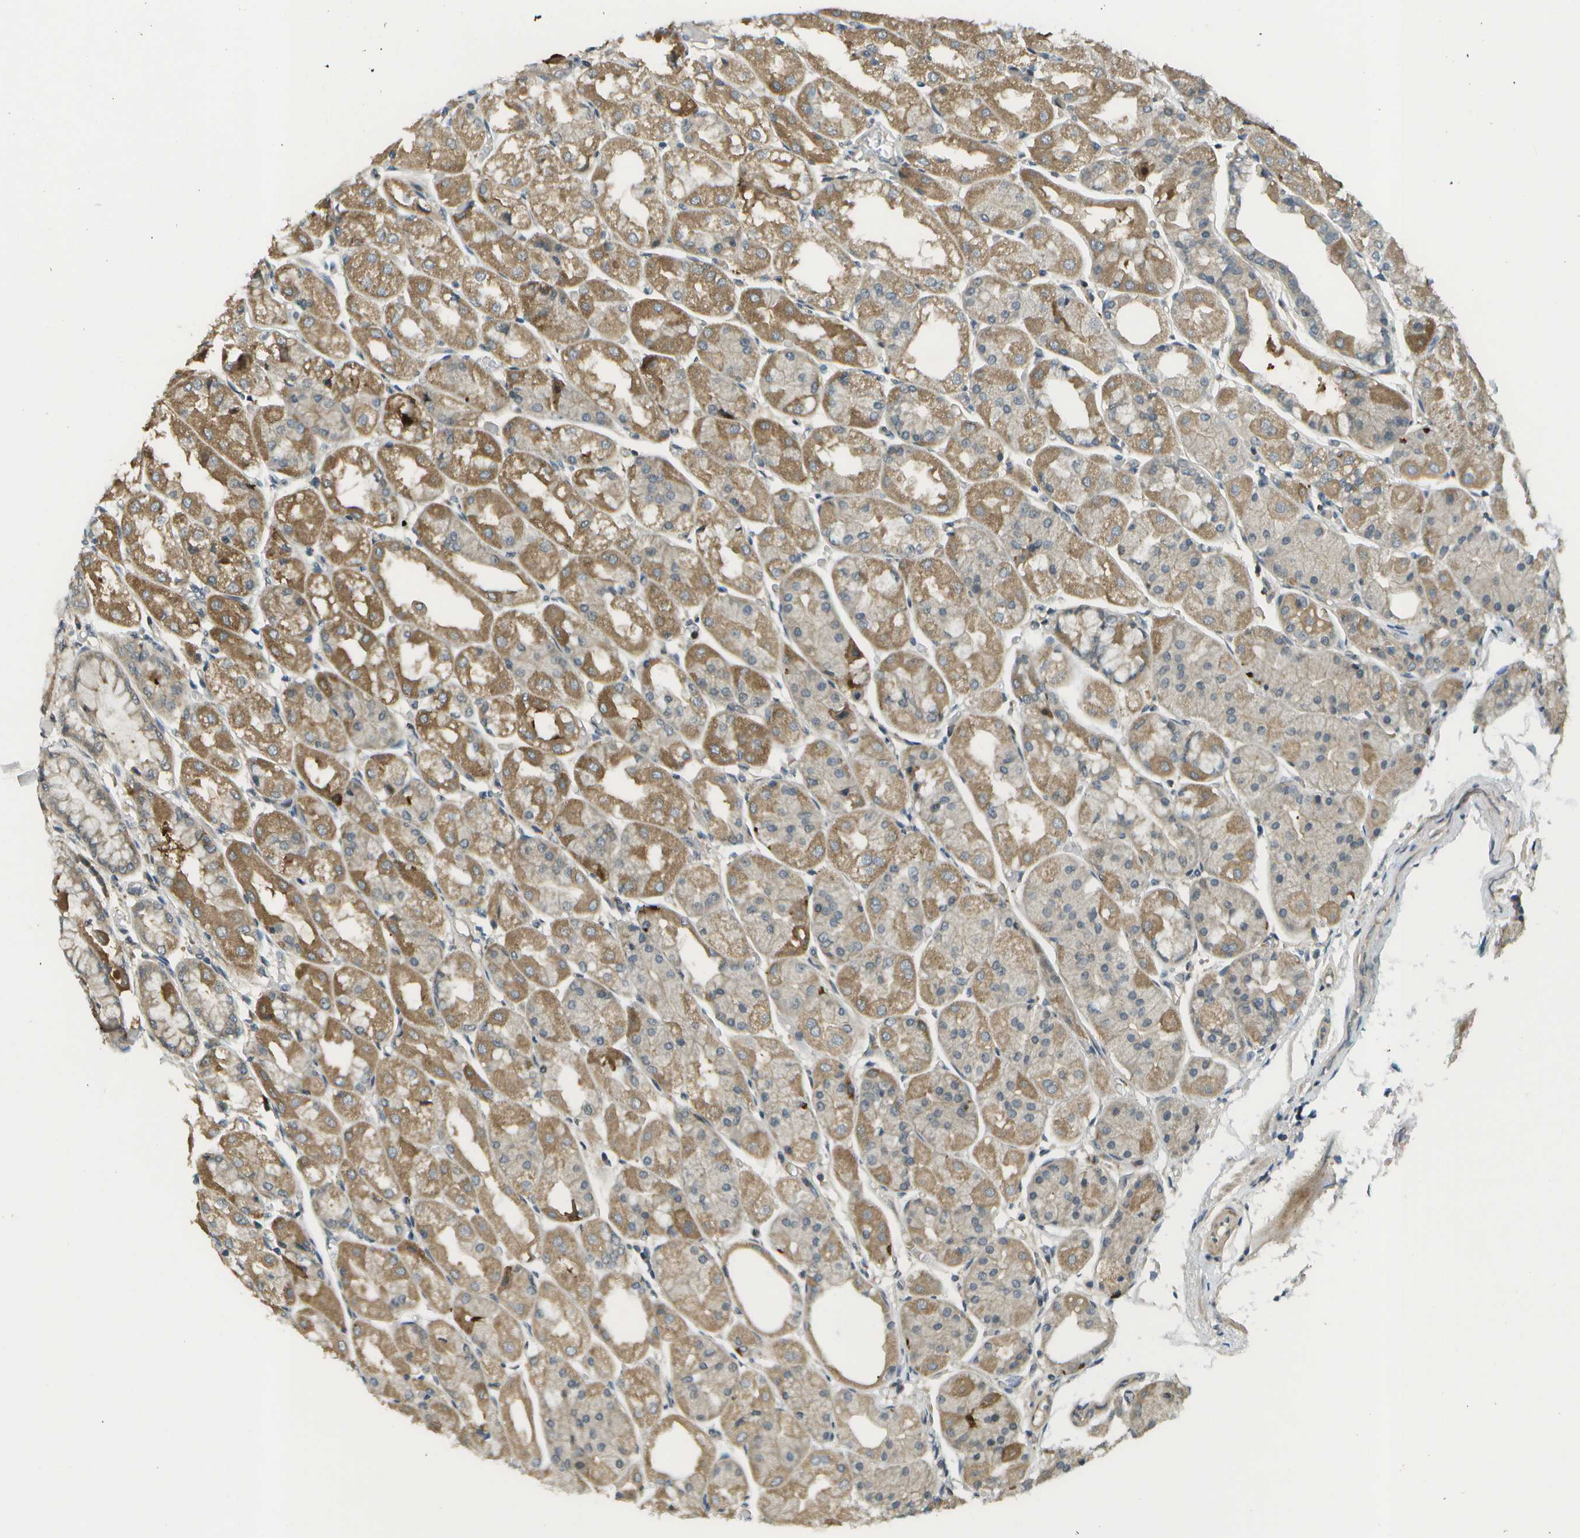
{"staining": {"intensity": "moderate", "quantity": ">75%", "location": "cytoplasmic/membranous"}, "tissue": "stomach", "cell_type": "Glandular cells", "image_type": "normal", "snomed": [{"axis": "morphology", "description": "Normal tissue, NOS"}, {"axis": "topography", "description": "Stomach, upper"}], "caption": "Stomach was stained to show a protein in brown. There is medium levels of moderate cytoplasmic/membranous staining in approximately >75% of glandular cells.", "gene": "WNK2", "patient": {"sex": "male", "age": 72}}